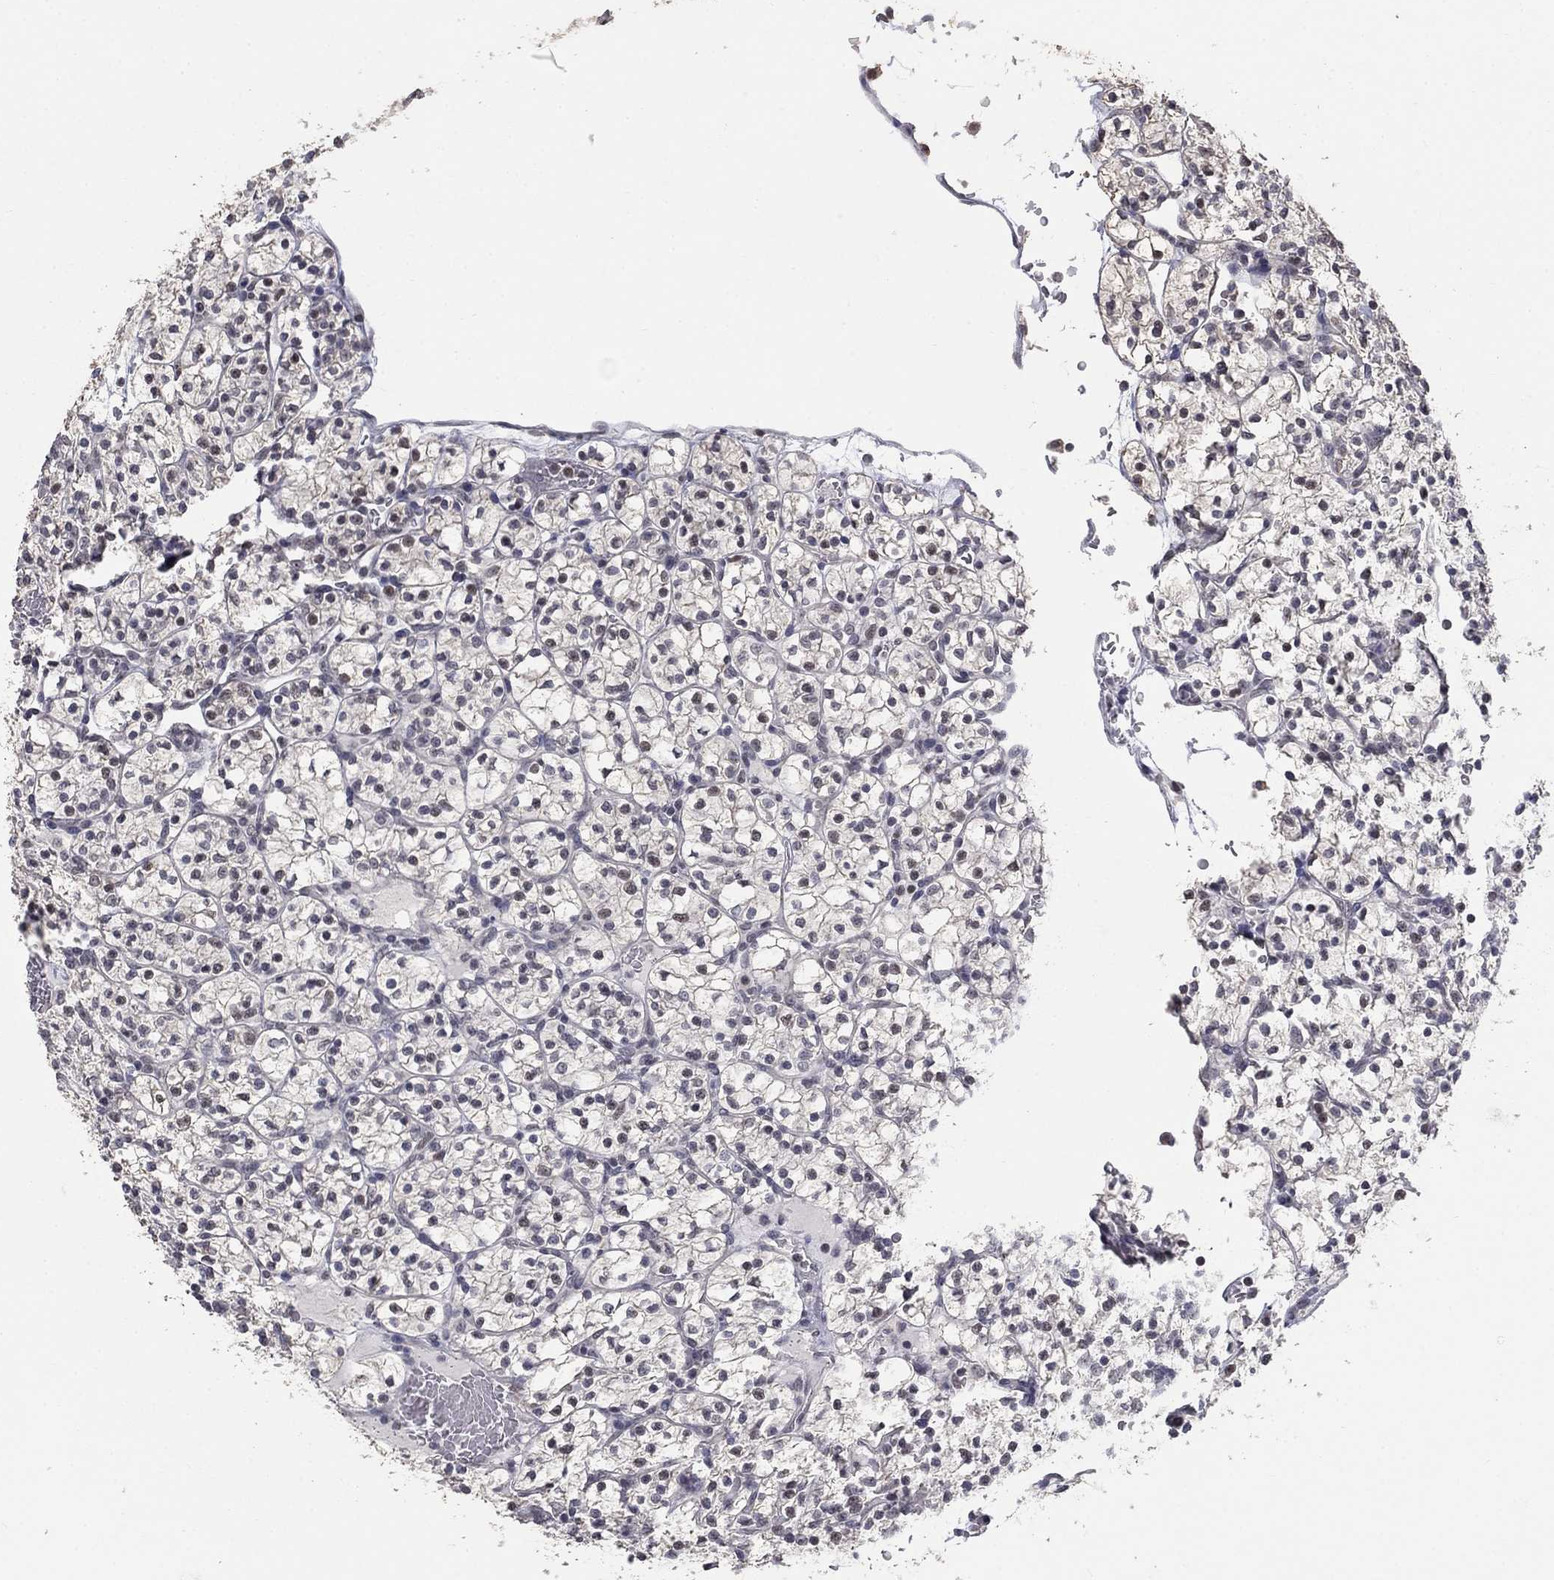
{"staining": {"intensity": "negative", "quantity": "none", "location": "none"}, "tissue": "renal cancer", "cell_type": "Tumor cells", "image_type": "cancer", "snomed": [{"axis": "morphology", "description": "Adenocarcinoma, NOS"}, {"axis": "topography", "description": "Kidney"}], "caption": "Immunohistochemical staining of adenocarcinoma (renal) shows no significant positivity in tumor cells.", "gene": "SPATA33", "patient": {"sex": "female", "age": 89}}